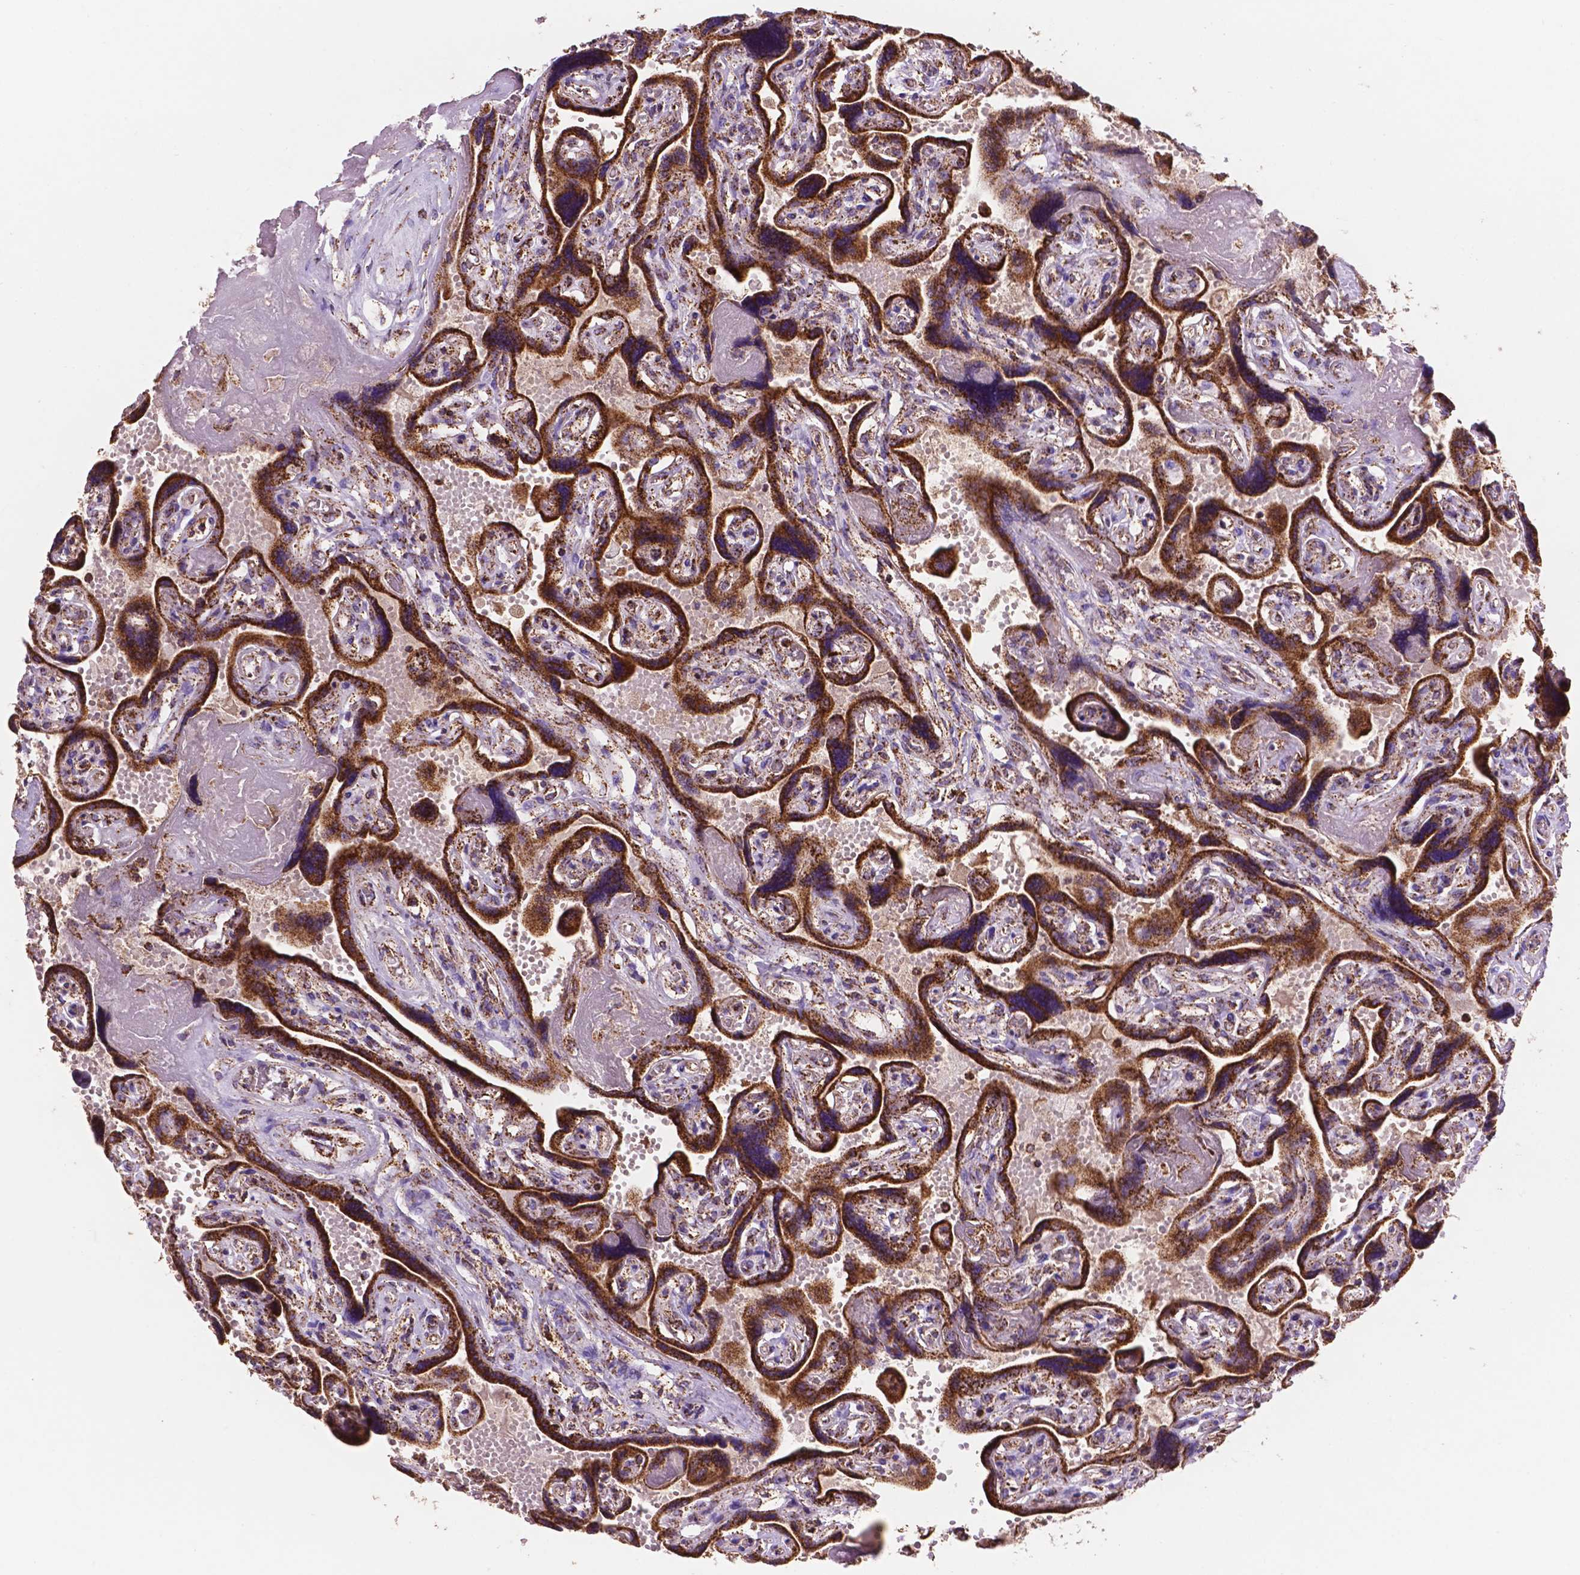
{"staining": {"intensity": "strong", "quantity": ">75%", "location": "cytoplasmic/membranous"}, "tissue": "placenta", "cell_type": "Decidual cells", "image_type": "normal", "snomed": [{"axis": "morphology", "description": "Normal tissue, NOS"}, {"axis": "topography", "description": "Placenta"}], "caption": "Protein staining shows strong cytoplasmic/membranous staining in approximately >75% of decidual cells in benign placenta. Immunohistochemistry stains the protein of interest in brown and the nuclei are stained blue.", "gene": "HSPD1", "patient": {"sex": "female", "age": 32}}